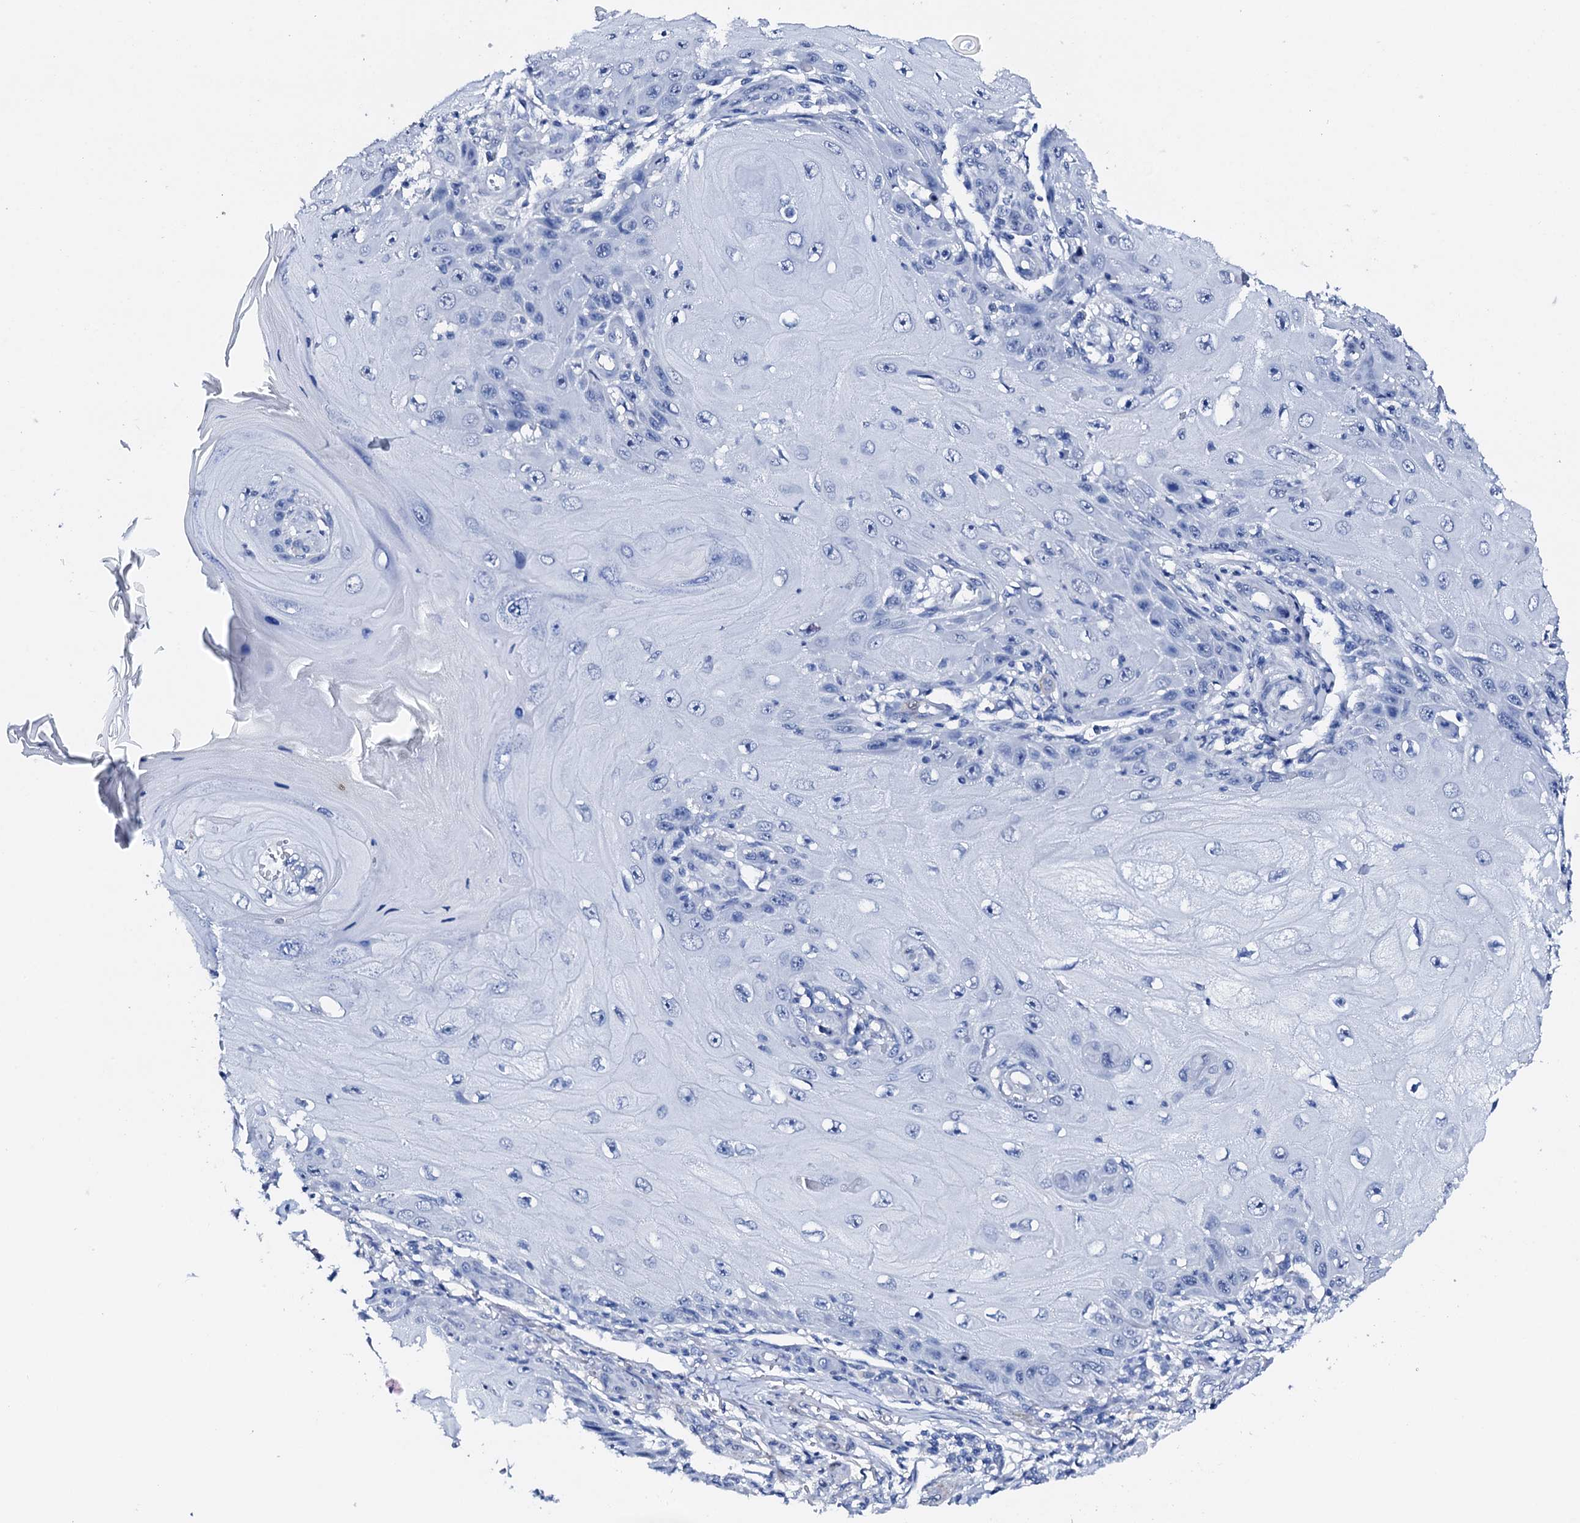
{"staining": {"intensity": "negative", "quantity": "none", "location": "none"}, "tissue": "skin cancer", "cell_type": "Tumor cells", "image_type": "cancer", "snomed": [{"axis": "morphology", "description": "Squamous cell carcinoma, NOS"}, {"axis": "topography", "description": "Skin"}], "caption": "The immunohistochemistry (IHC) image has no significant positivity in tumor cells of skin cancer tissue.", "gene": "NRIP2", "patient": {"sex": "female", "age": 73}}